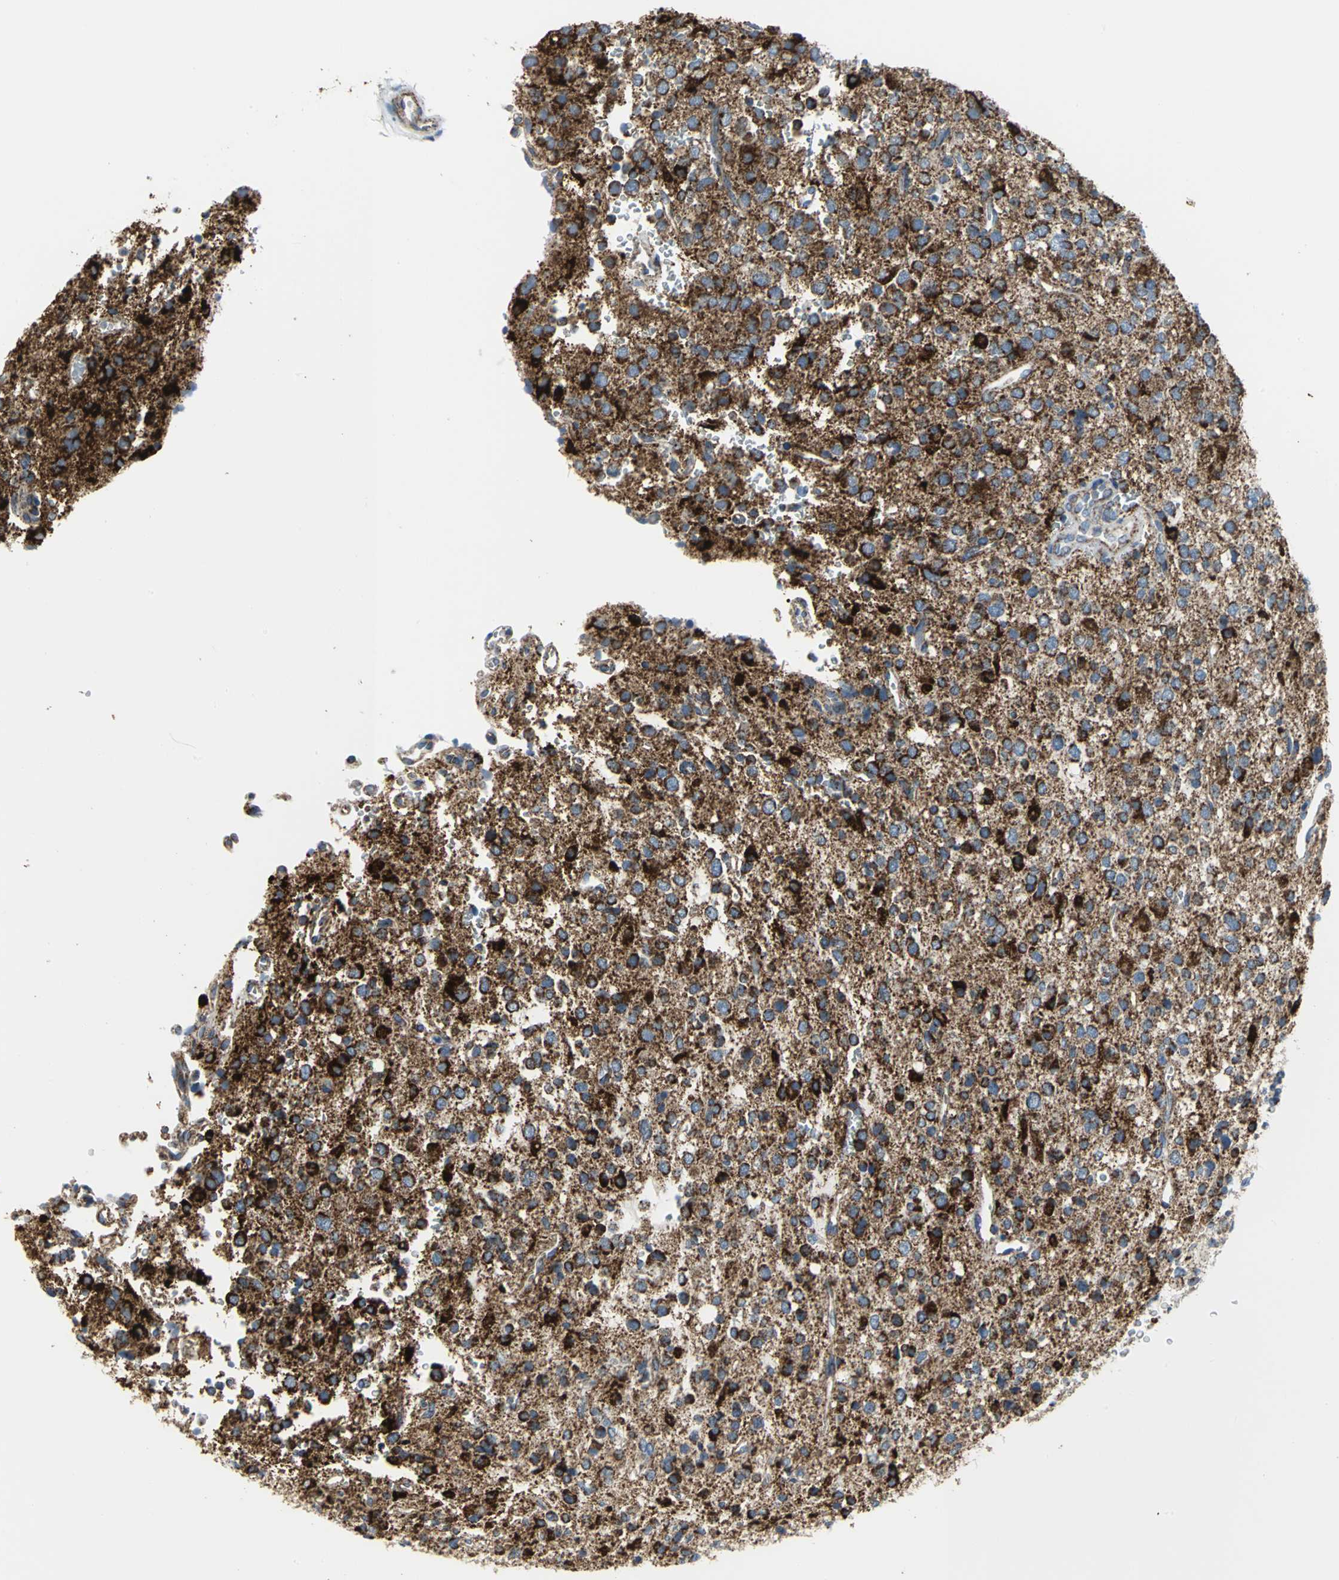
{"staining": {"intensity": "strong", "quantity": "25%-75%", "location": "cytoplasmic/membranous"}, "tissue": "glioma", "cell_type": "Tumor cells", "image_type": "cancer", "snomed": [{"axis": "morphology", "description": "Glioma, malignant, High grade"}, {"axis": "topography", "description": "Brain"}], "caption": "Protein expression analysis of human glioma reveals strong cytoplasmic/membranous expression in approximately 25%-75% of tumor cells.", "gene": "NTRK1", "patient": {"sex": "male", "age": 47}}